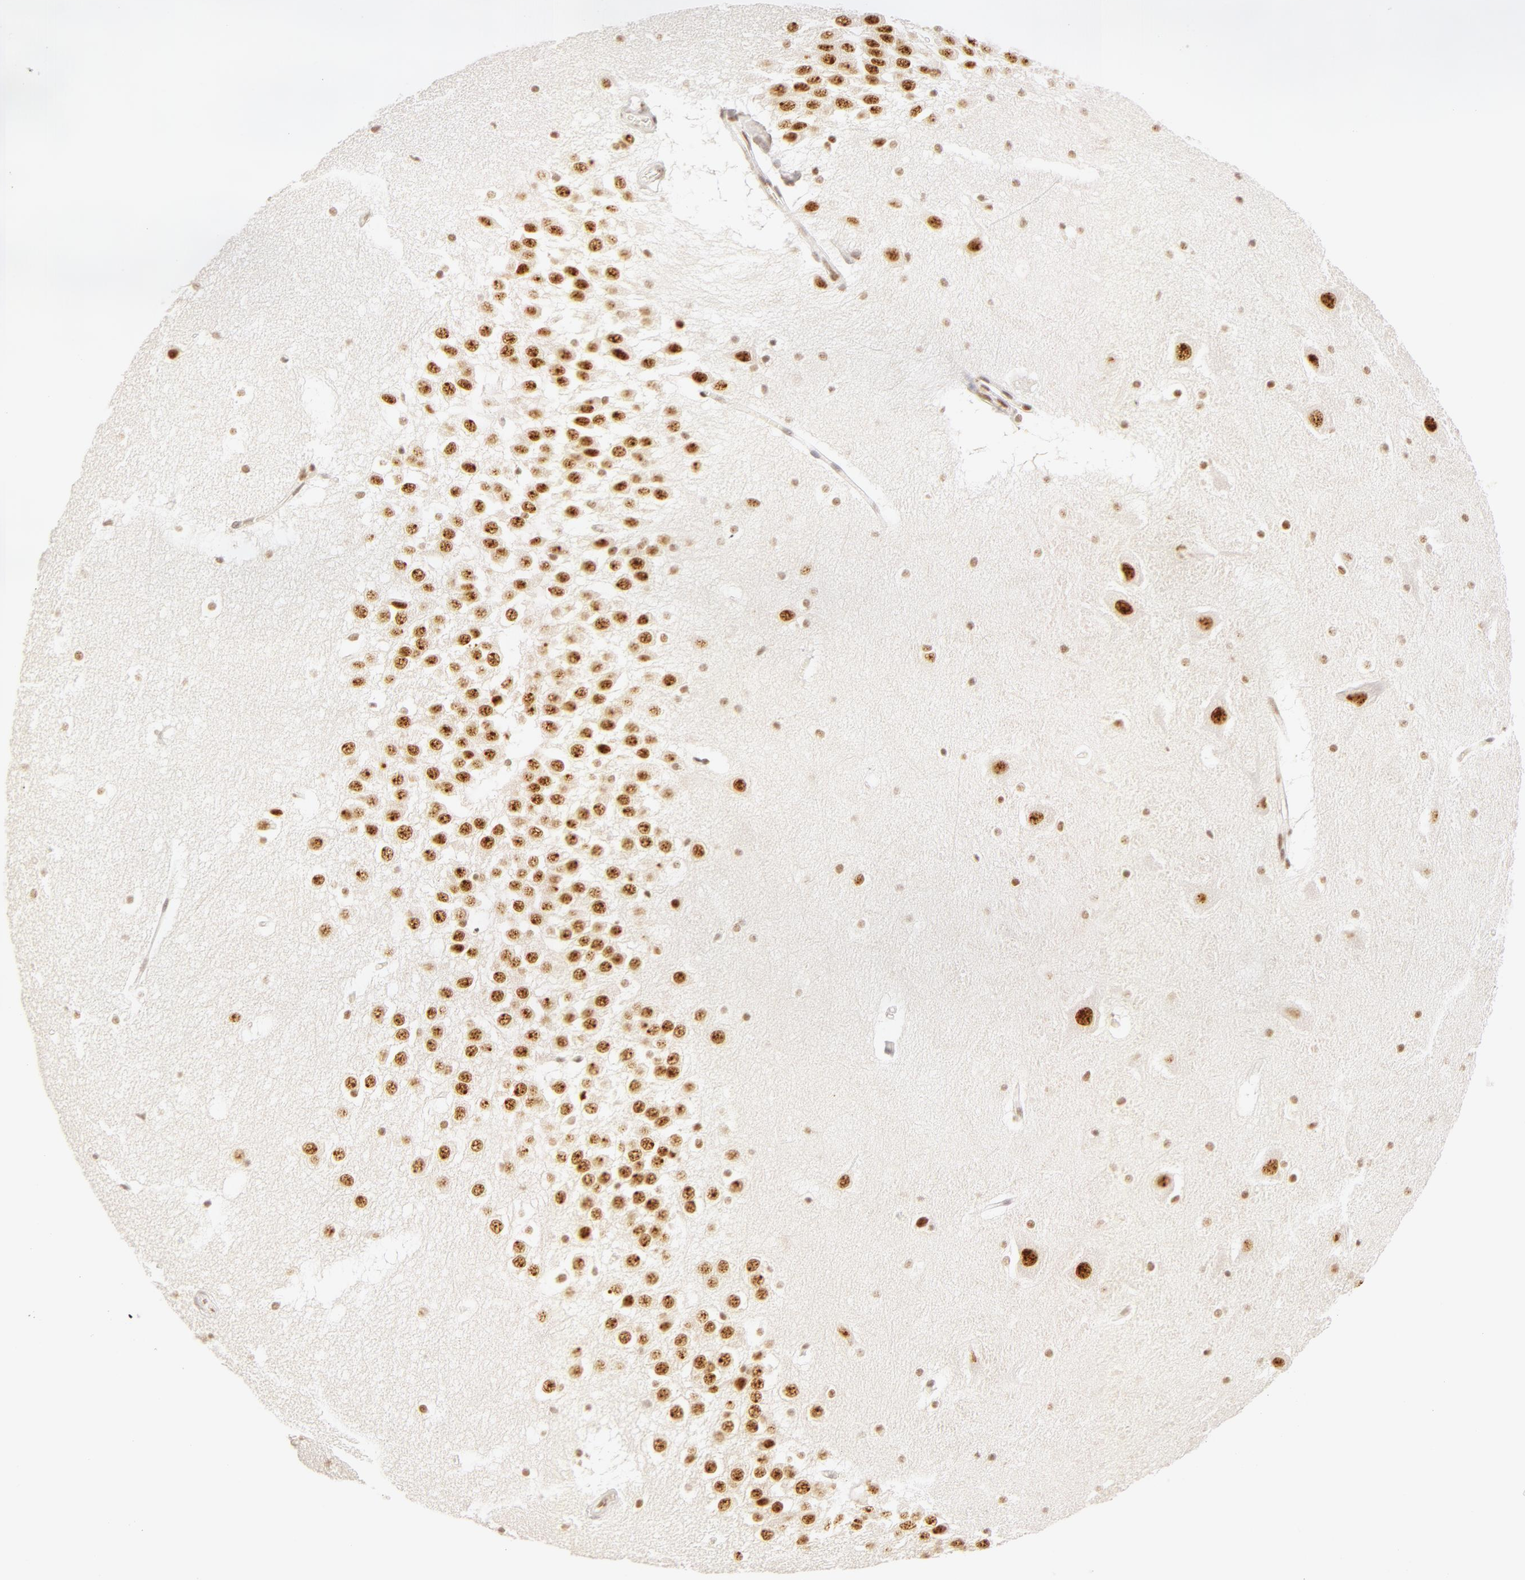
{"staining": {"intensity": "moderate", "quantity": ">75%", "location": "nuclear"}, "tissue": "hippocampus", "cell_type": "Glial cells", "image_type": "normal", "snomed": [{"axis": "morphology", "description": "Normal tissue, NOS"}, {"axis": "topography", "description": "Hippocampus"}], "caption": "Moderate nuclear protein expression is appreciated in about >75% of glial cells in hippocampus. (brown staining indicates protein expression, while blue staining denotes nuclei).", "gene": "RBM39", "patient": {"sex": "male", "age": 45}}